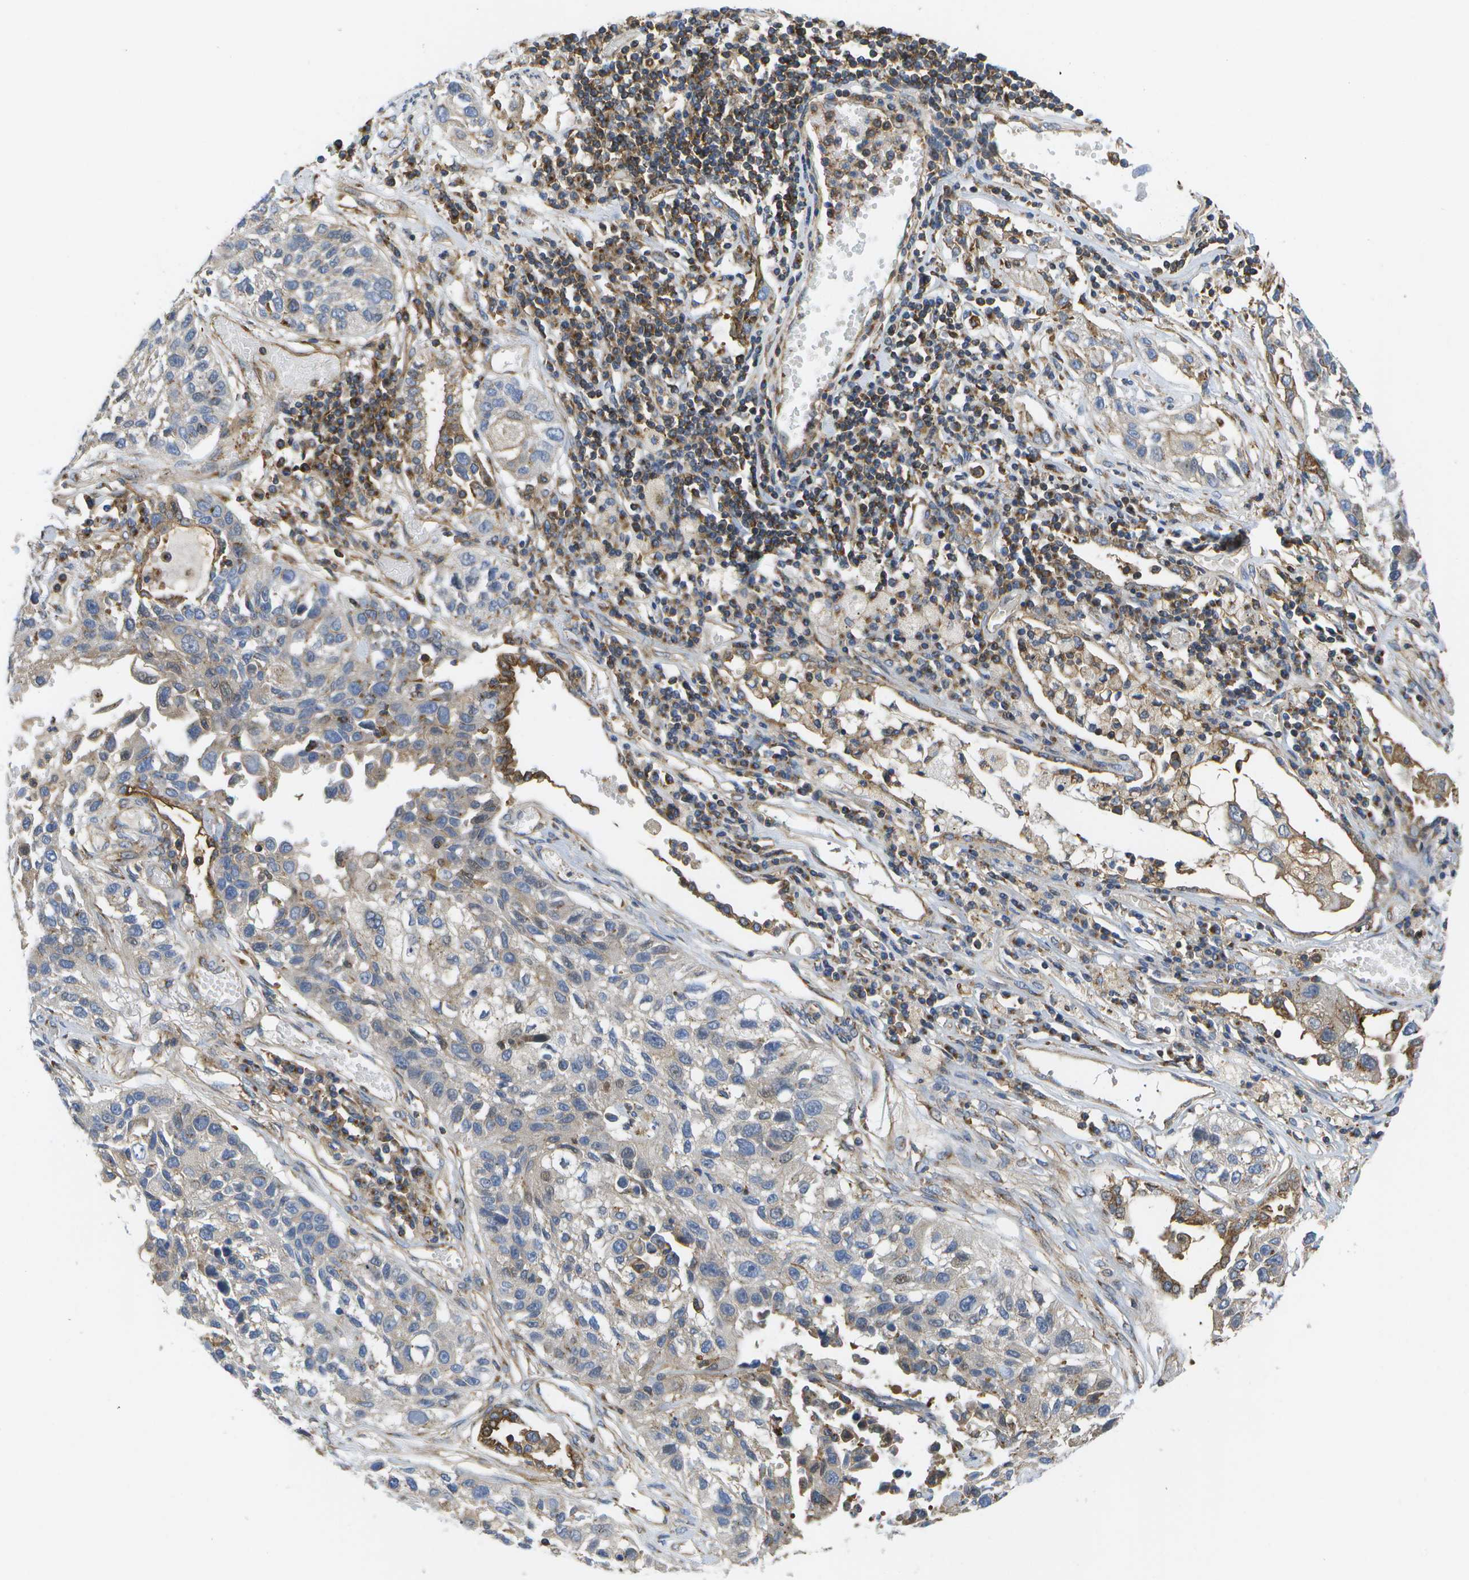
{"staining": {"intensity": "weak", "quantity": "<25%", "location": "cytoplasmic/membranous"}, "tissue": "lung cancer", "cell_type": "Tumor cells", "image_type": "cancer", "snomed": [{"axis": "morphology", "description": "Squamous cell carcinoma, NOS"}, {"axis": "topography", "description": "Lung"}], "caption": "Tumor cells show no significant staining in lung cancer.", "gene": "BST2", "patient": {"sex": "male", "age": 71}}